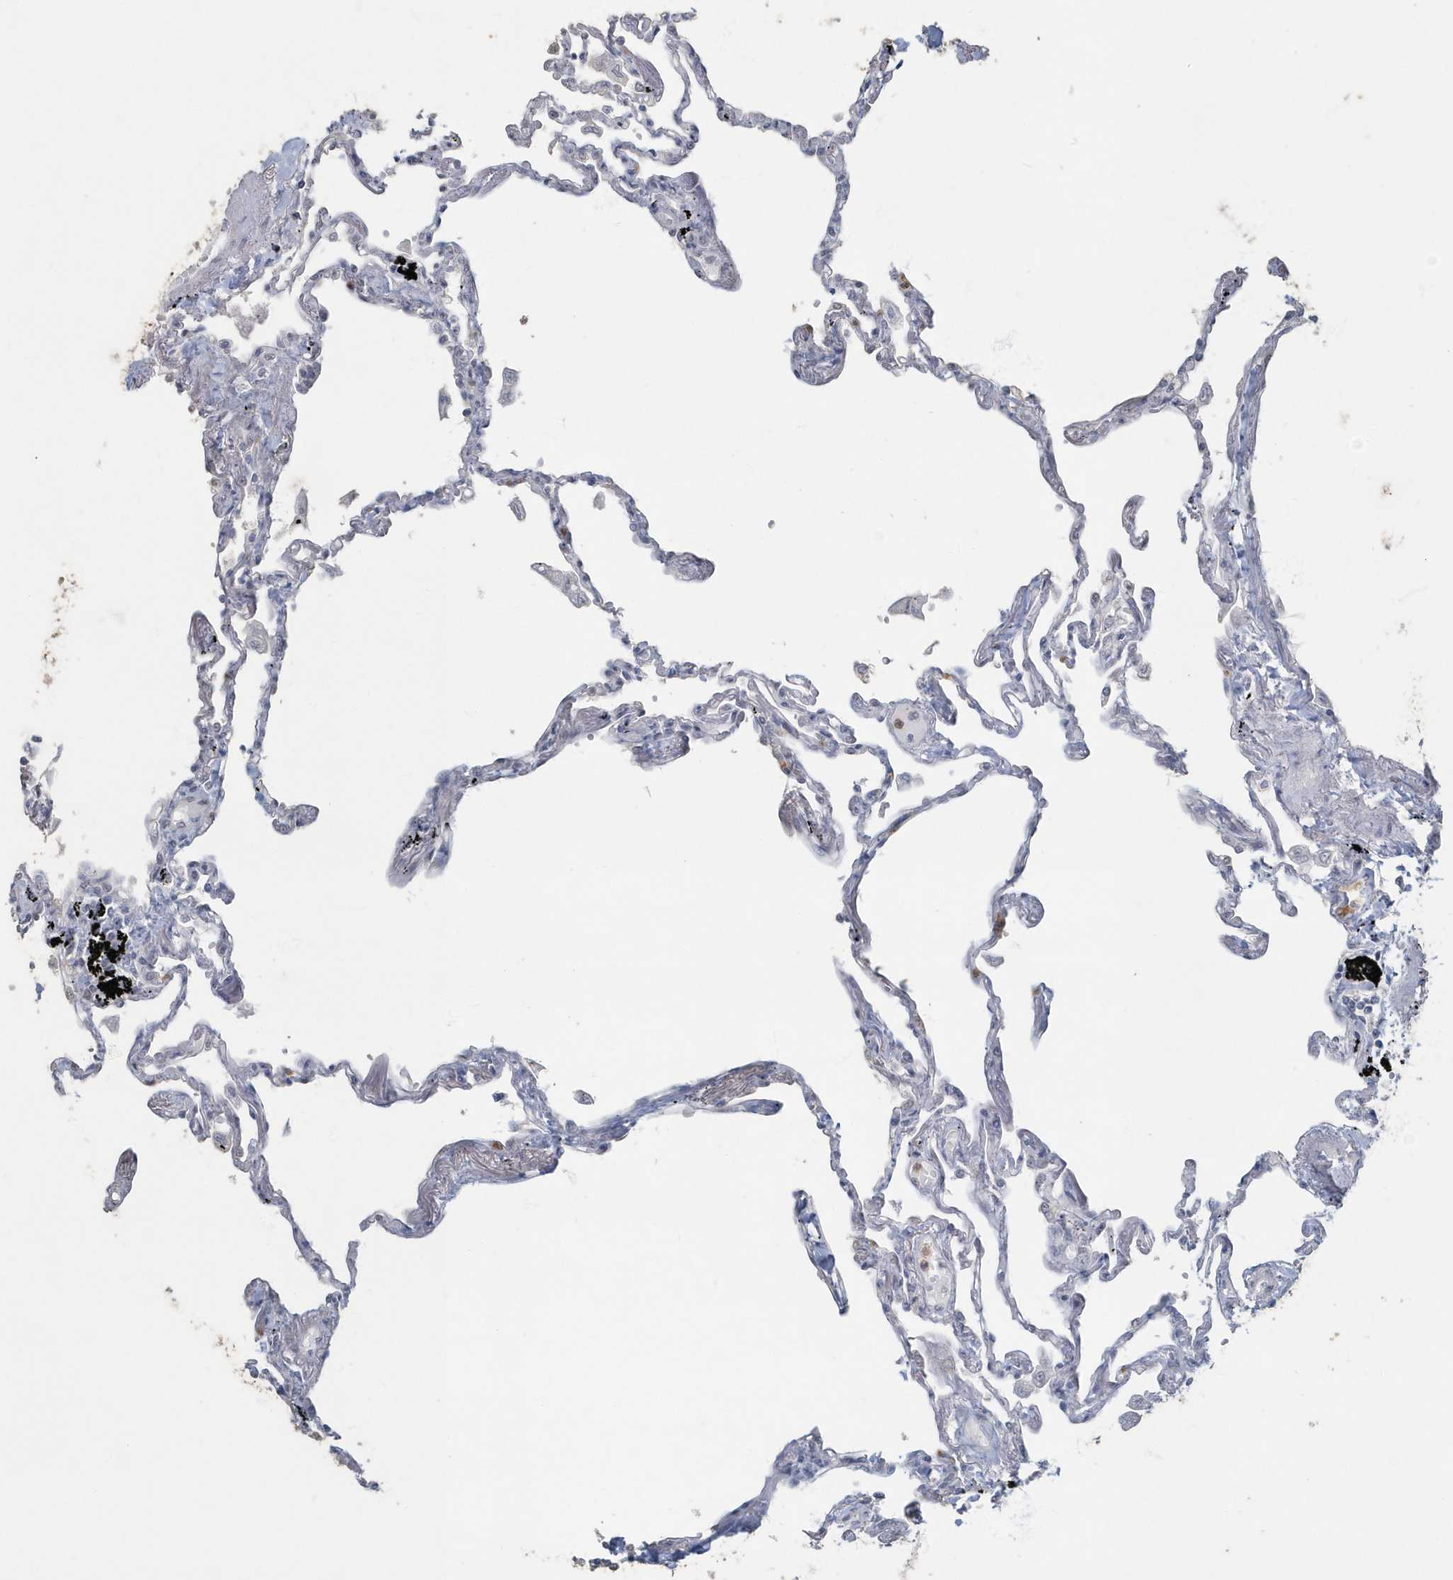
{"staining": {"intensity": "weak", "quantity": "<25%", "location": "cytoplasmic/membranous"}, "tissue": "lung", "cell_type": "Alveolar cells", "image_type": "normal", "snomed": [{"axis": "morphology", "description": "Normal tissue, NOS"}, {"axis": "topography", "description": "Lung"}], "caption": "IHC of unremarkable human lung shows no expression in alveolar cells.", "gene": "MYOT", "patient": {"sex": "female", "age": 67}}